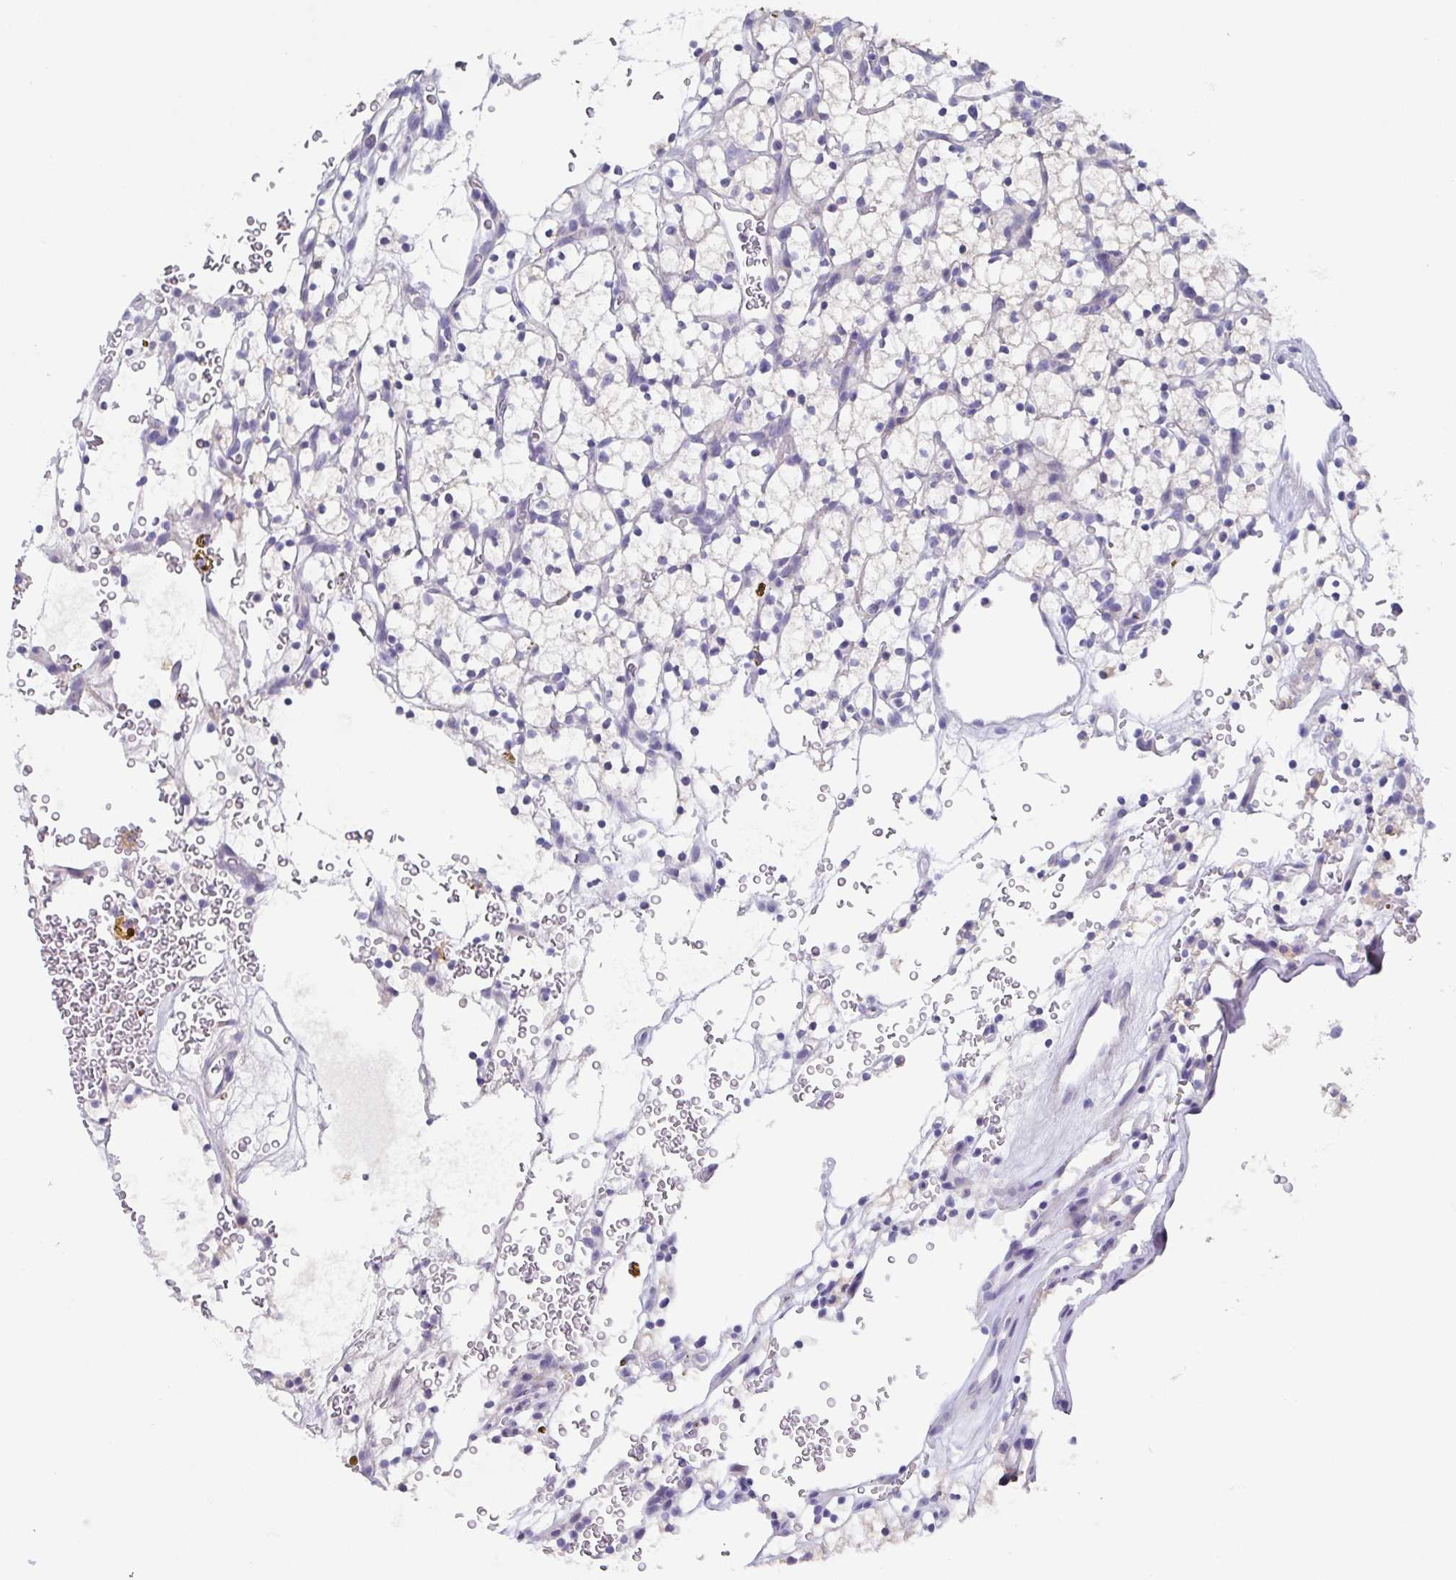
{"staining": {"intensity": "negative", "quantity": "none", "location": "none"}, "tissue": "renal cancer", "cell_type": "Tumor cells", "image_type": "cancer", "snomed": [{"axis": "morphology", "description": "Adenocarcinoma, NOS"}, {"axis": "topography", "description": "Kidney"}], "caption": "Immunohistochemistry image of renal cancer (adenocarcinoma) stained for a protein (brown), which shows no staining in tumor cells.", "gene": "SSC4D", "patient": {"sex": "female", "age": 64}}